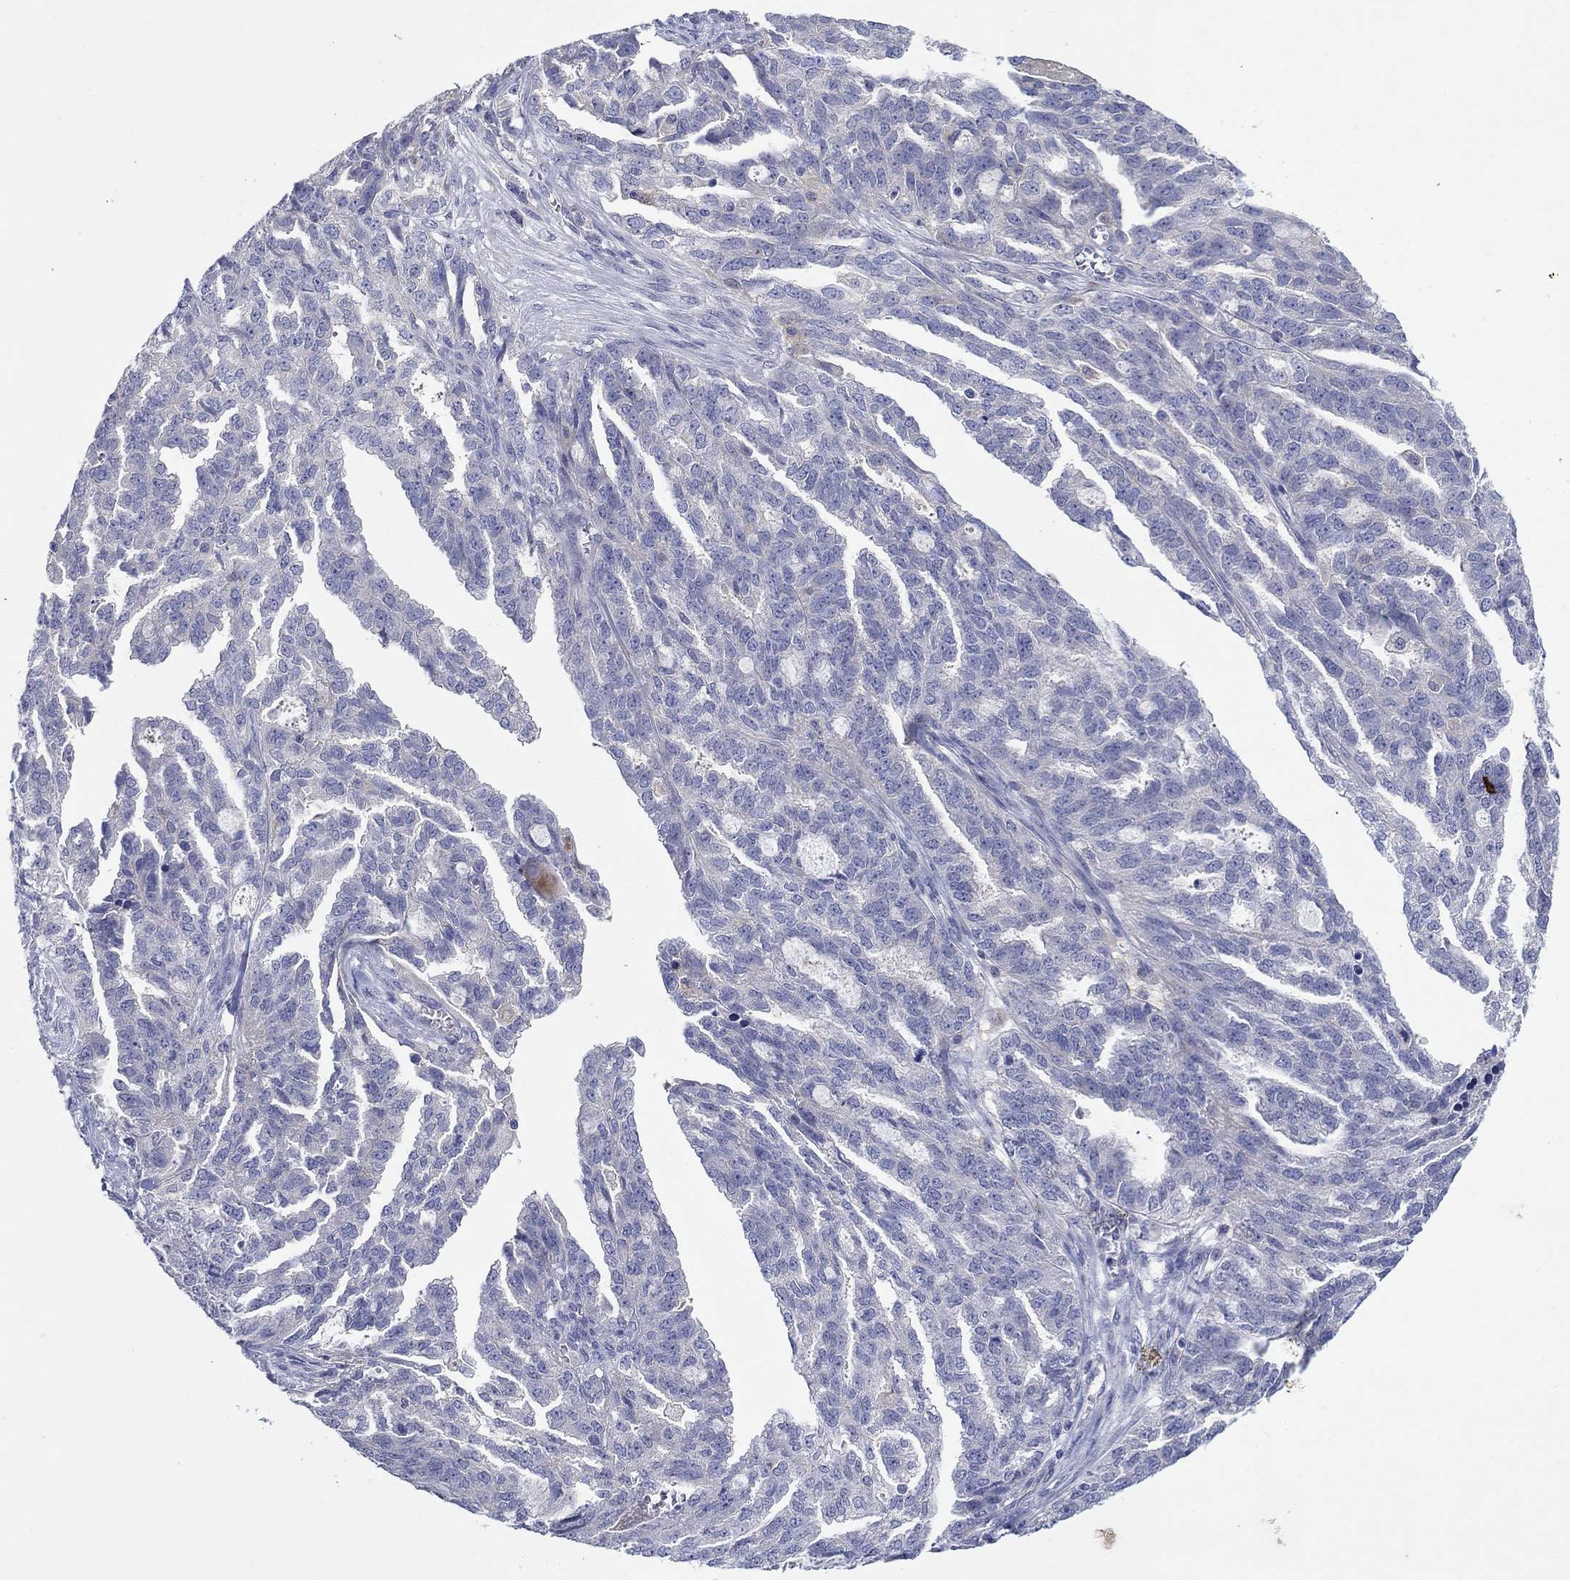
{"staining": {"intensity": "negative", "quantity": "none", "location": "none"}, "tissue": "ovarian cancer", "cell_type": "Tumor cells", "image_type": "cancer", "snomed": [{"axis": "morphology", "description": "Cystadenocarcinoma, serous, NOS"}, {"axis": "topography", "description": "Ovary"}], "caption": "Serous cystadenocarcinoma (ovarian) was stained to show a protein in brown. There is no significant expression in tumor cells.", "gene": "PLCL2", "patient": {"sex": "female", "age": 51}}